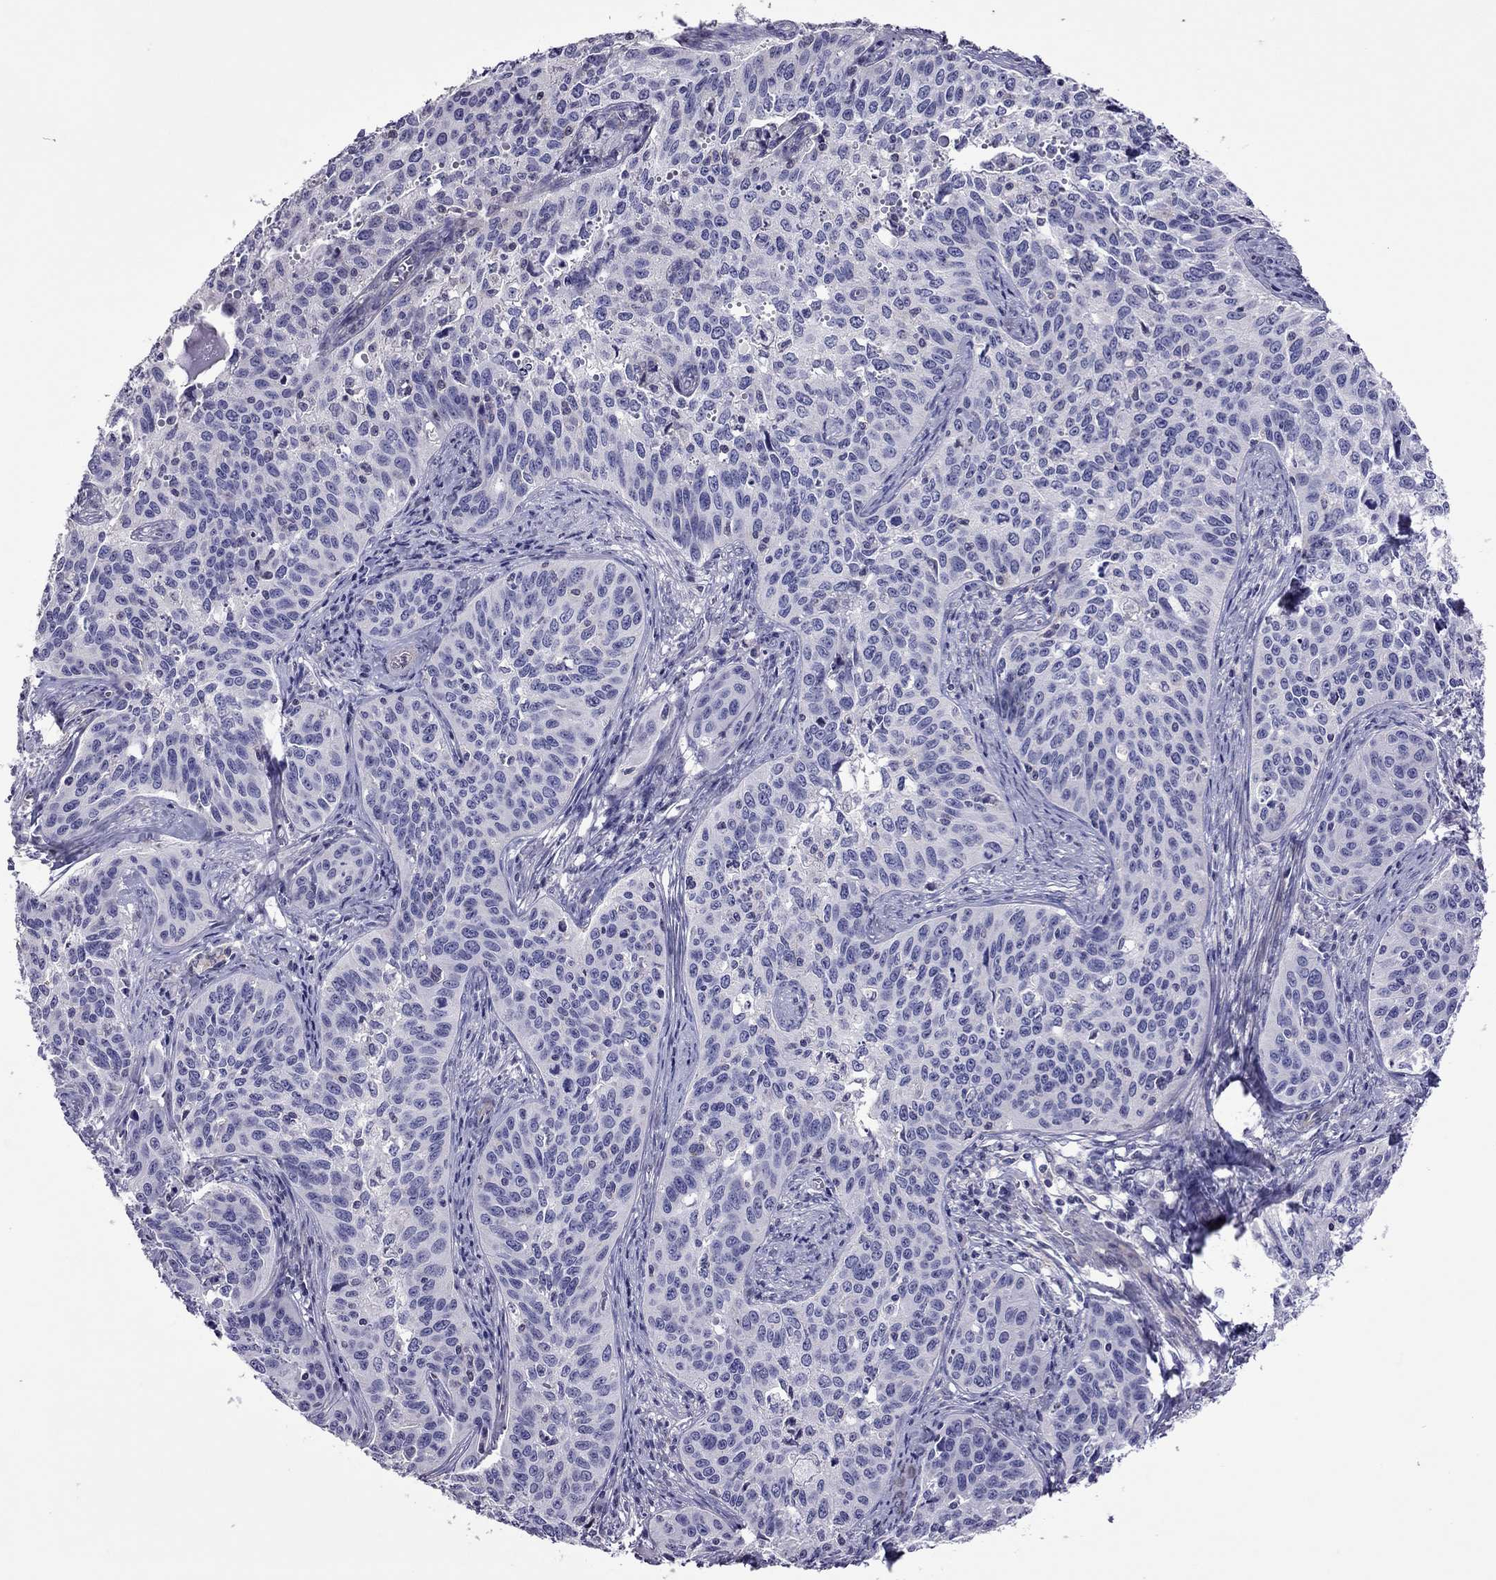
{"staining": {"intensity": "negative", "quantity": "none", "location": "none"}, "tissue": "cervical cancer", "cell_type": "Tumor cells", "image_type": "cancer", "snomed": [{"axis": "morphology", "description": "Squamous cell carcinoma, NOS"}, {"axis": "topography", "description": "Cervix"}], "caption": "Immunohistochemistry (IHC) micrograph of human cervical squamous cell carcinoma stained for a protein (brown), which demonstrates no expression in tumor cells.", "gene": "SLC16A8", "patient": {"sex": "female", "age": 31}}